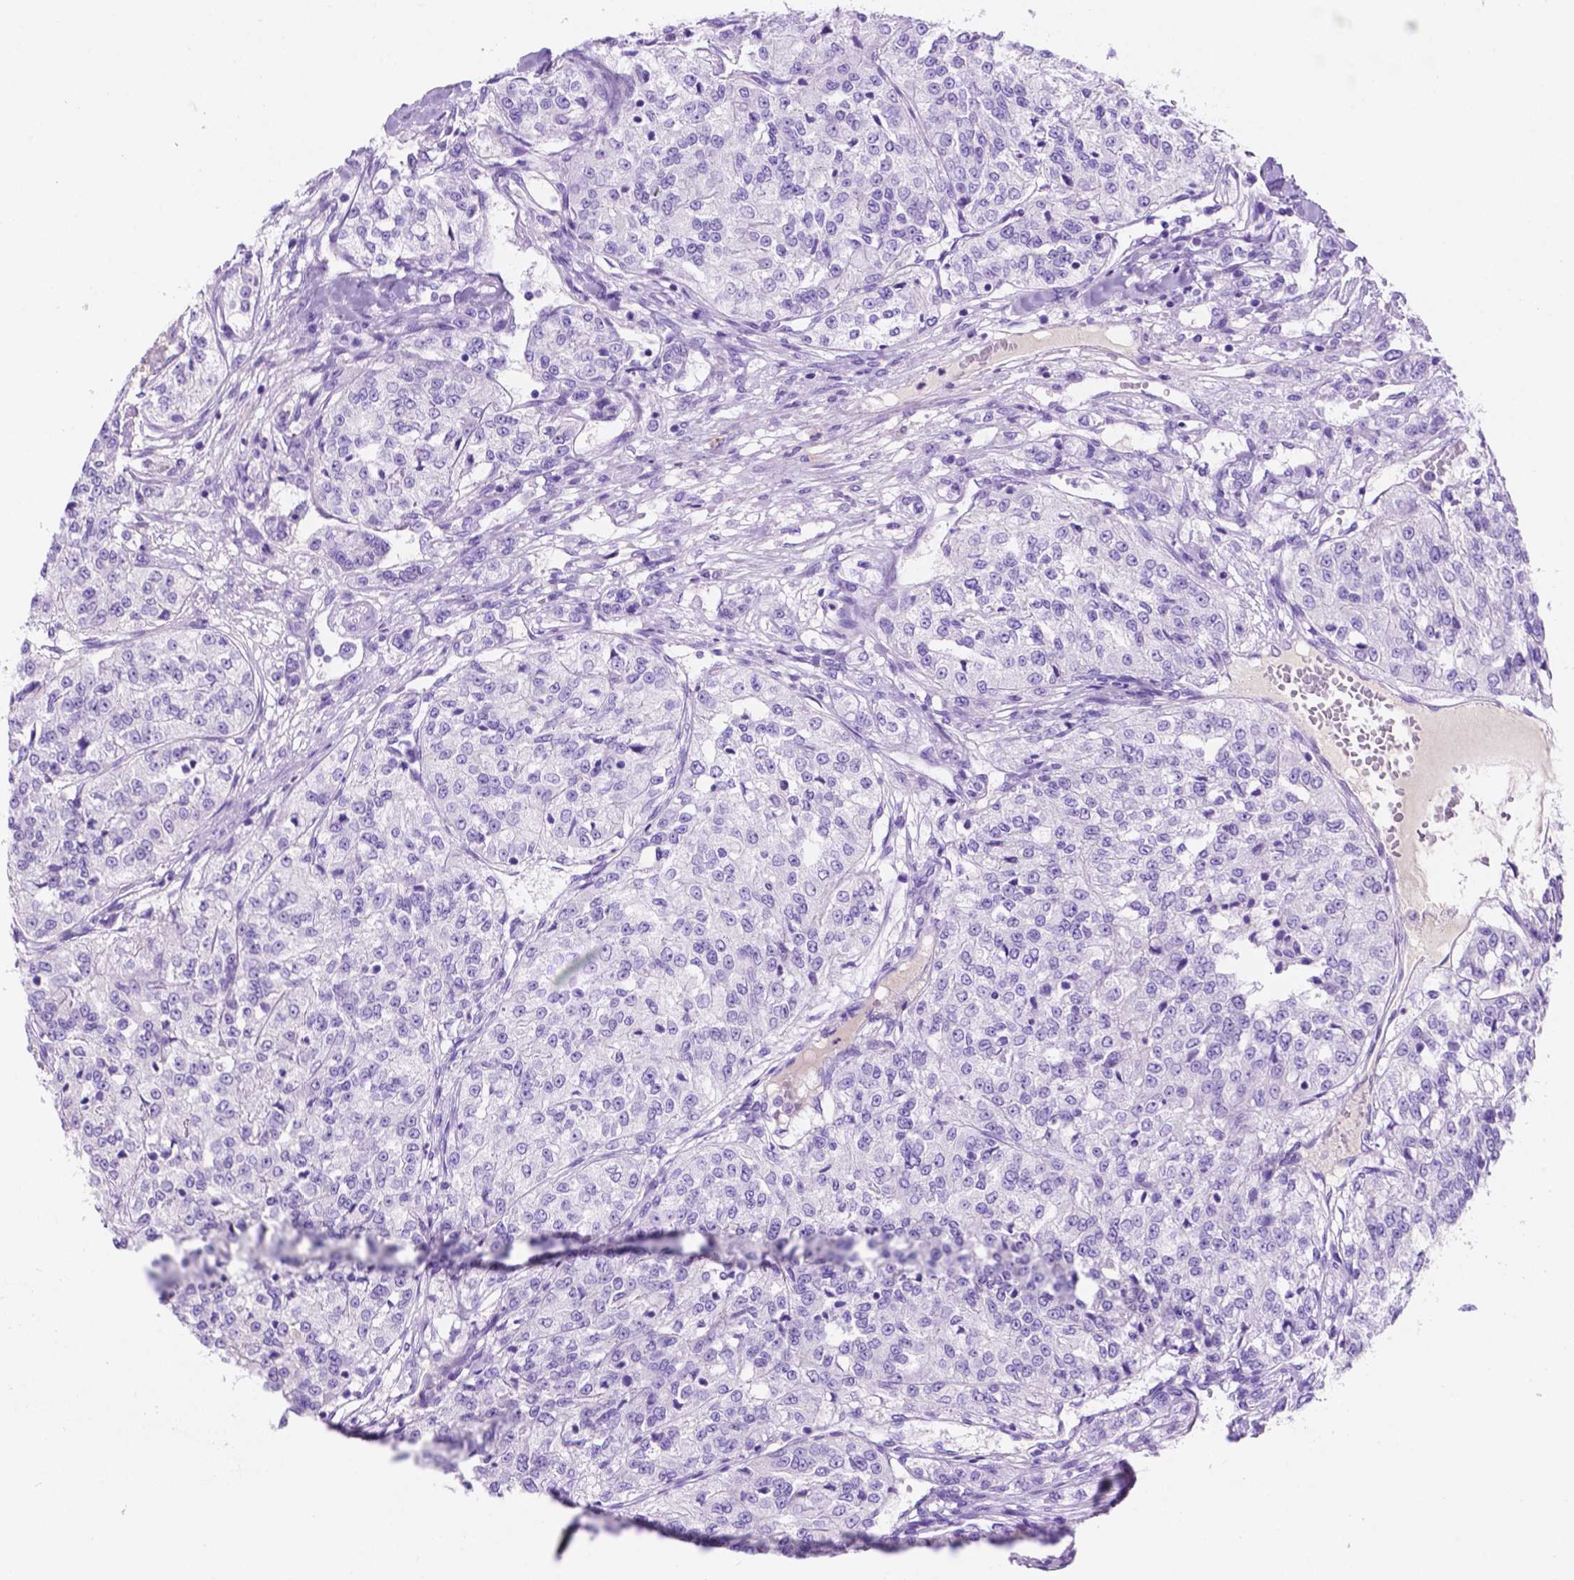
{"staining": {"intensity": "negative", "quantity": "none", "location": "none"}, "tissue": "renal cancer", "cell_type": "Tumor cells", "image_type": "cancer", "snomed": [{"axis": "morphology", "description": "Adenocarcinoma, NOS"}, {"axis": "topography", "description": "Kidney"}], "caption": "The histopathology image displays no significant staining in tumor cells of adenocarcinoma (renal). (DAB IHC, high magnification).", "gene": "FOXB2", "patient": {"sex": "female", "age": 63}}